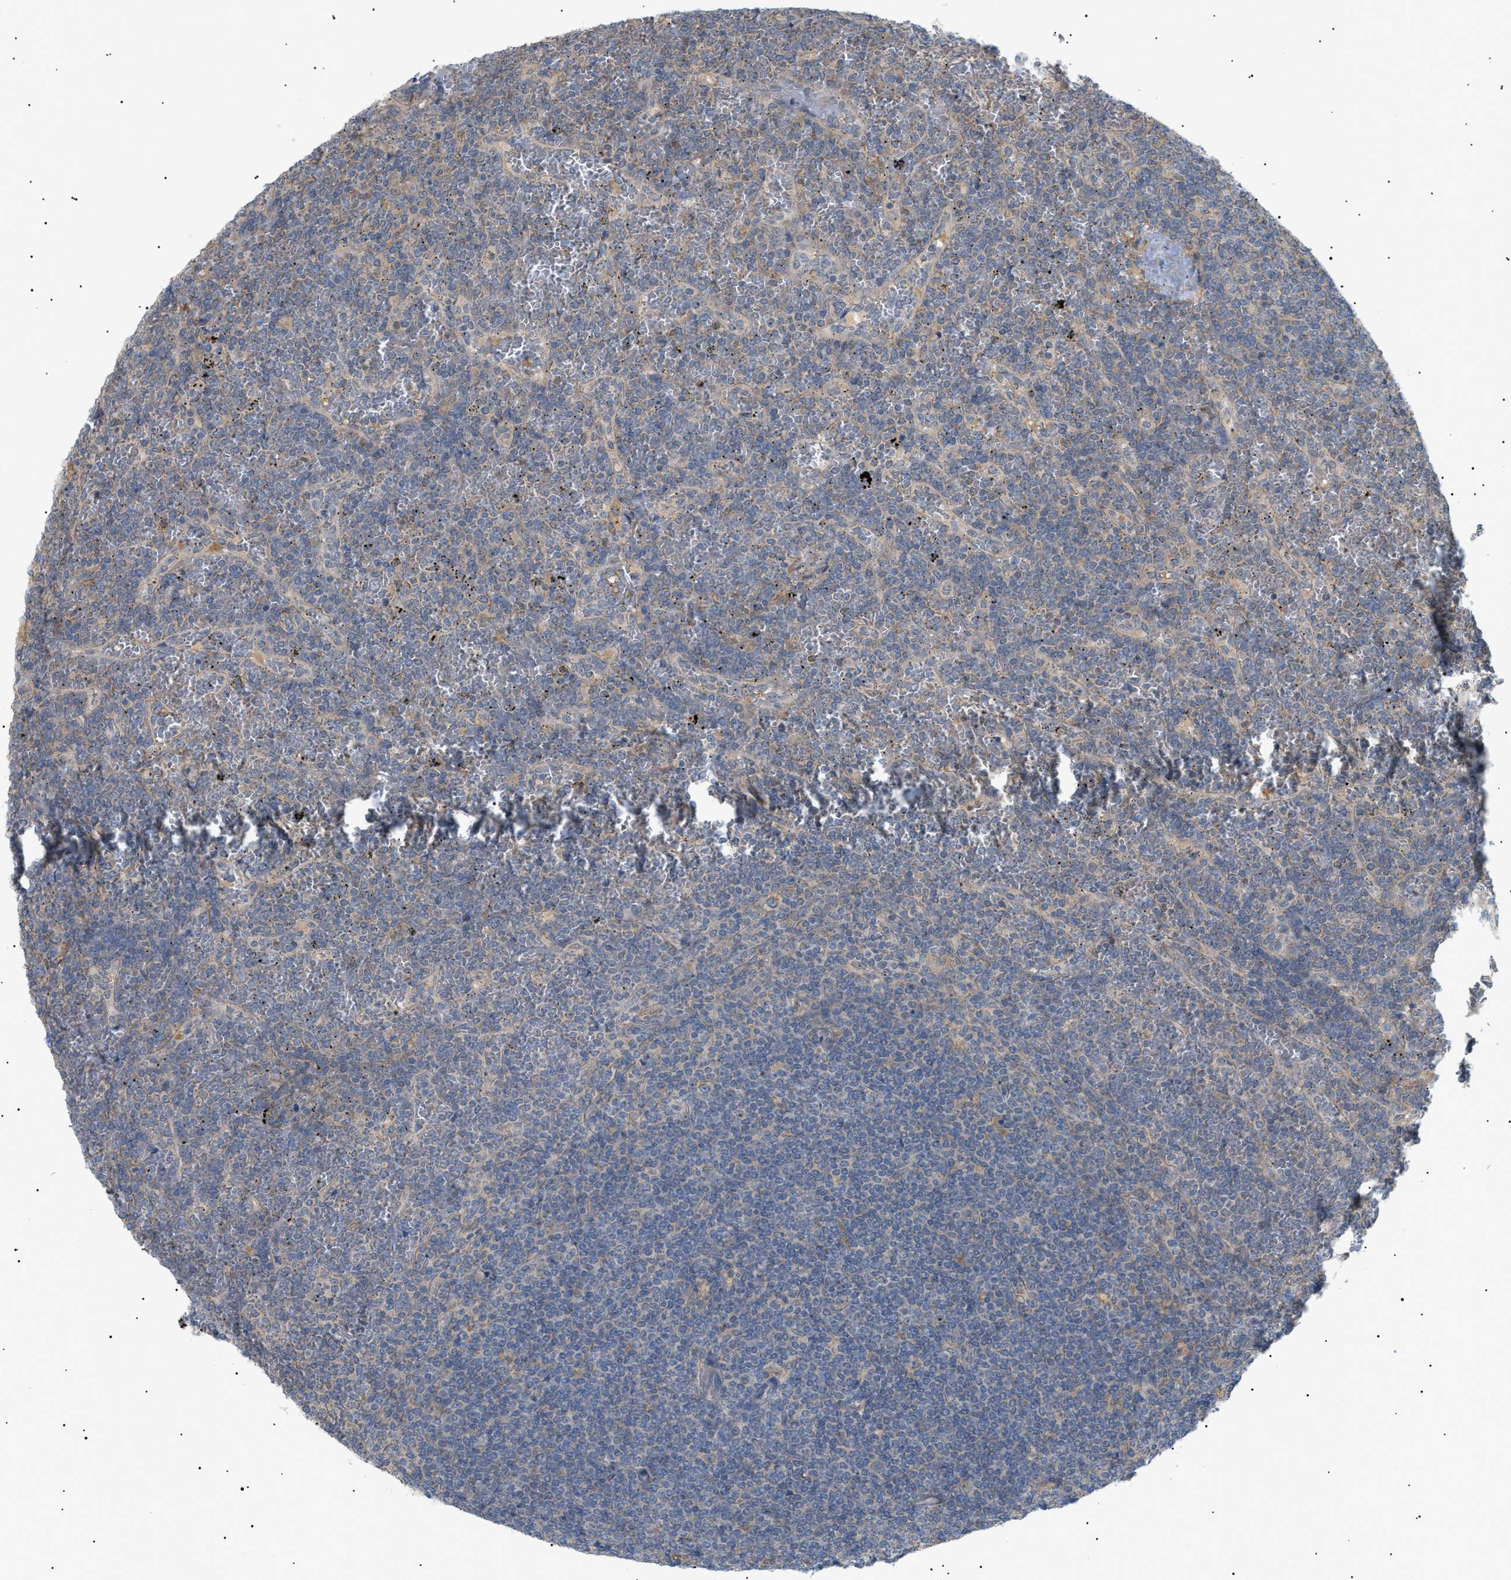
{"staining": {"intensity": "negative", "quantity": "none", "location": "none"}, "tissue": "lymphoma", "cell_type": "Tumor cells", "image_type": "cancer", "snomed": [{"axis": "morphology", "description": "Malignant lymphoma, non-Hodgkin's type, Low grade"}, {"axis": "topography", "description": "Spleen"}], "caption": "Immunohistochemistry (IHC) of low-grade malignant lymphoma, non-Hodgkin's type reveals no staining in tumor cells. The staining was performed using DAB (3,3'-diaminobenzidine) to visualize the protein expression in brown, while the nuclei were stained in blue with hematoxylin (Magnification: 20x).", "gene": "IRS2", "patient": {"sex": "female", "age": 19}}